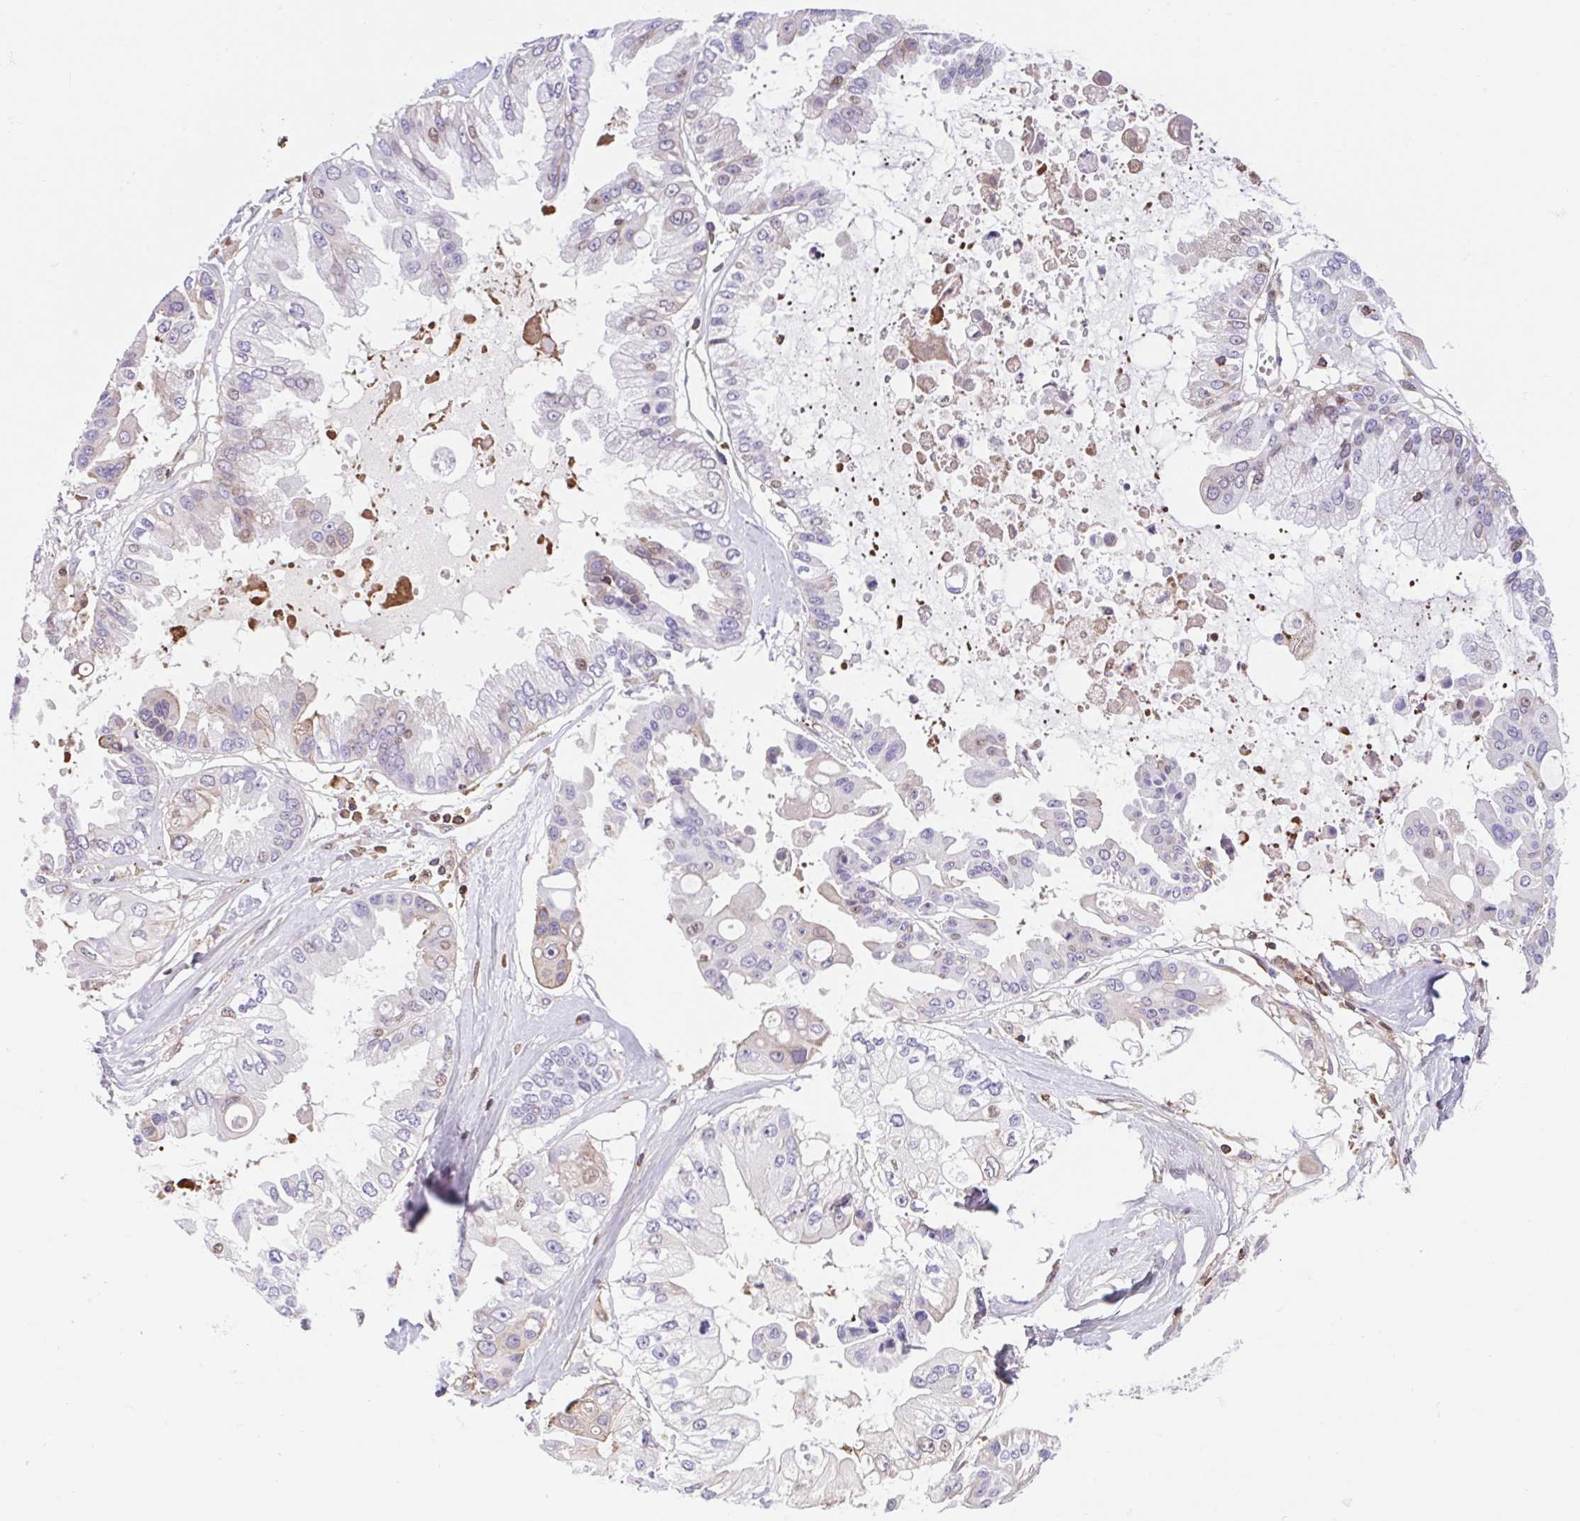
{"staining": {"intensity": "negative", "quantity": "none", "location": "none"}, "tissue": "ovarian cancer", "cell_type": "Tumor cells", "image_type": "cancer", "snomed": [{"axis": "morphology", "description": "Cystadenocarcinoma, serous, NOS"}, {"axis": "topography", "description": "Ovary"}], "caption": "A histopathology image of ovarian cancer stained for a protein reveals no brown staining in tumor cells.", "gene": "TPRG1", "patient": {"sex": "female", "age": 56}}